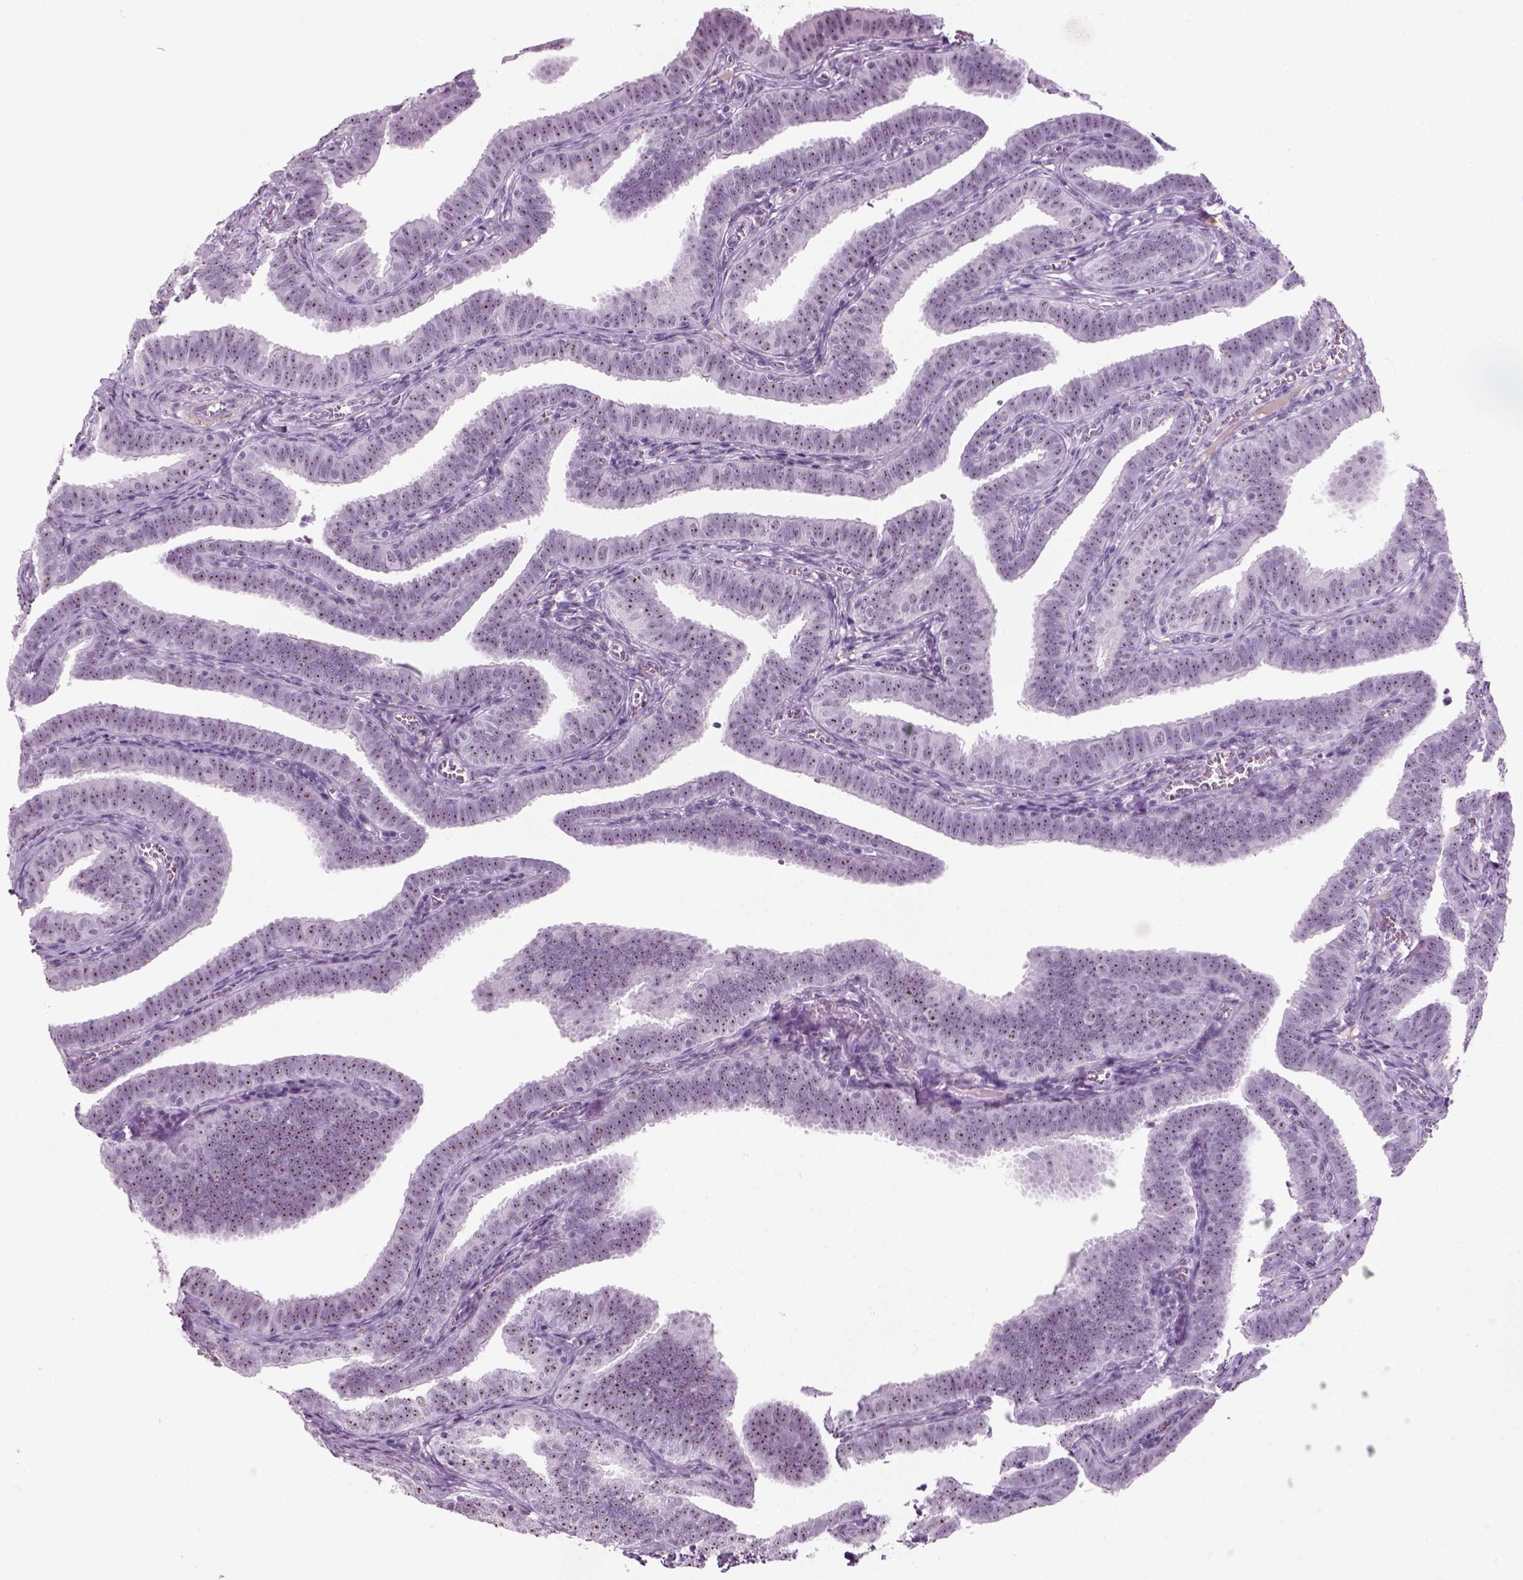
{"staining": {"intensity": "moderate", "quantity": ">75%", "location": "nuclear"}, "tissue": "fallopian tube", "cell_type": "Glandular cells", "image_type": "normal", "snomed": [{"axis": "morphology", "description": "Normal tissue, NOS"}, {"axis": "topography", "description": "Fallopian tube"}], "caption": "Protein expression analysis of unremarkable fallopian tube shows moderate nuclear staining in about >75% of glandular cells.", "gene": "ZNF865", "patient": {"sex": "female", "age": 25}}